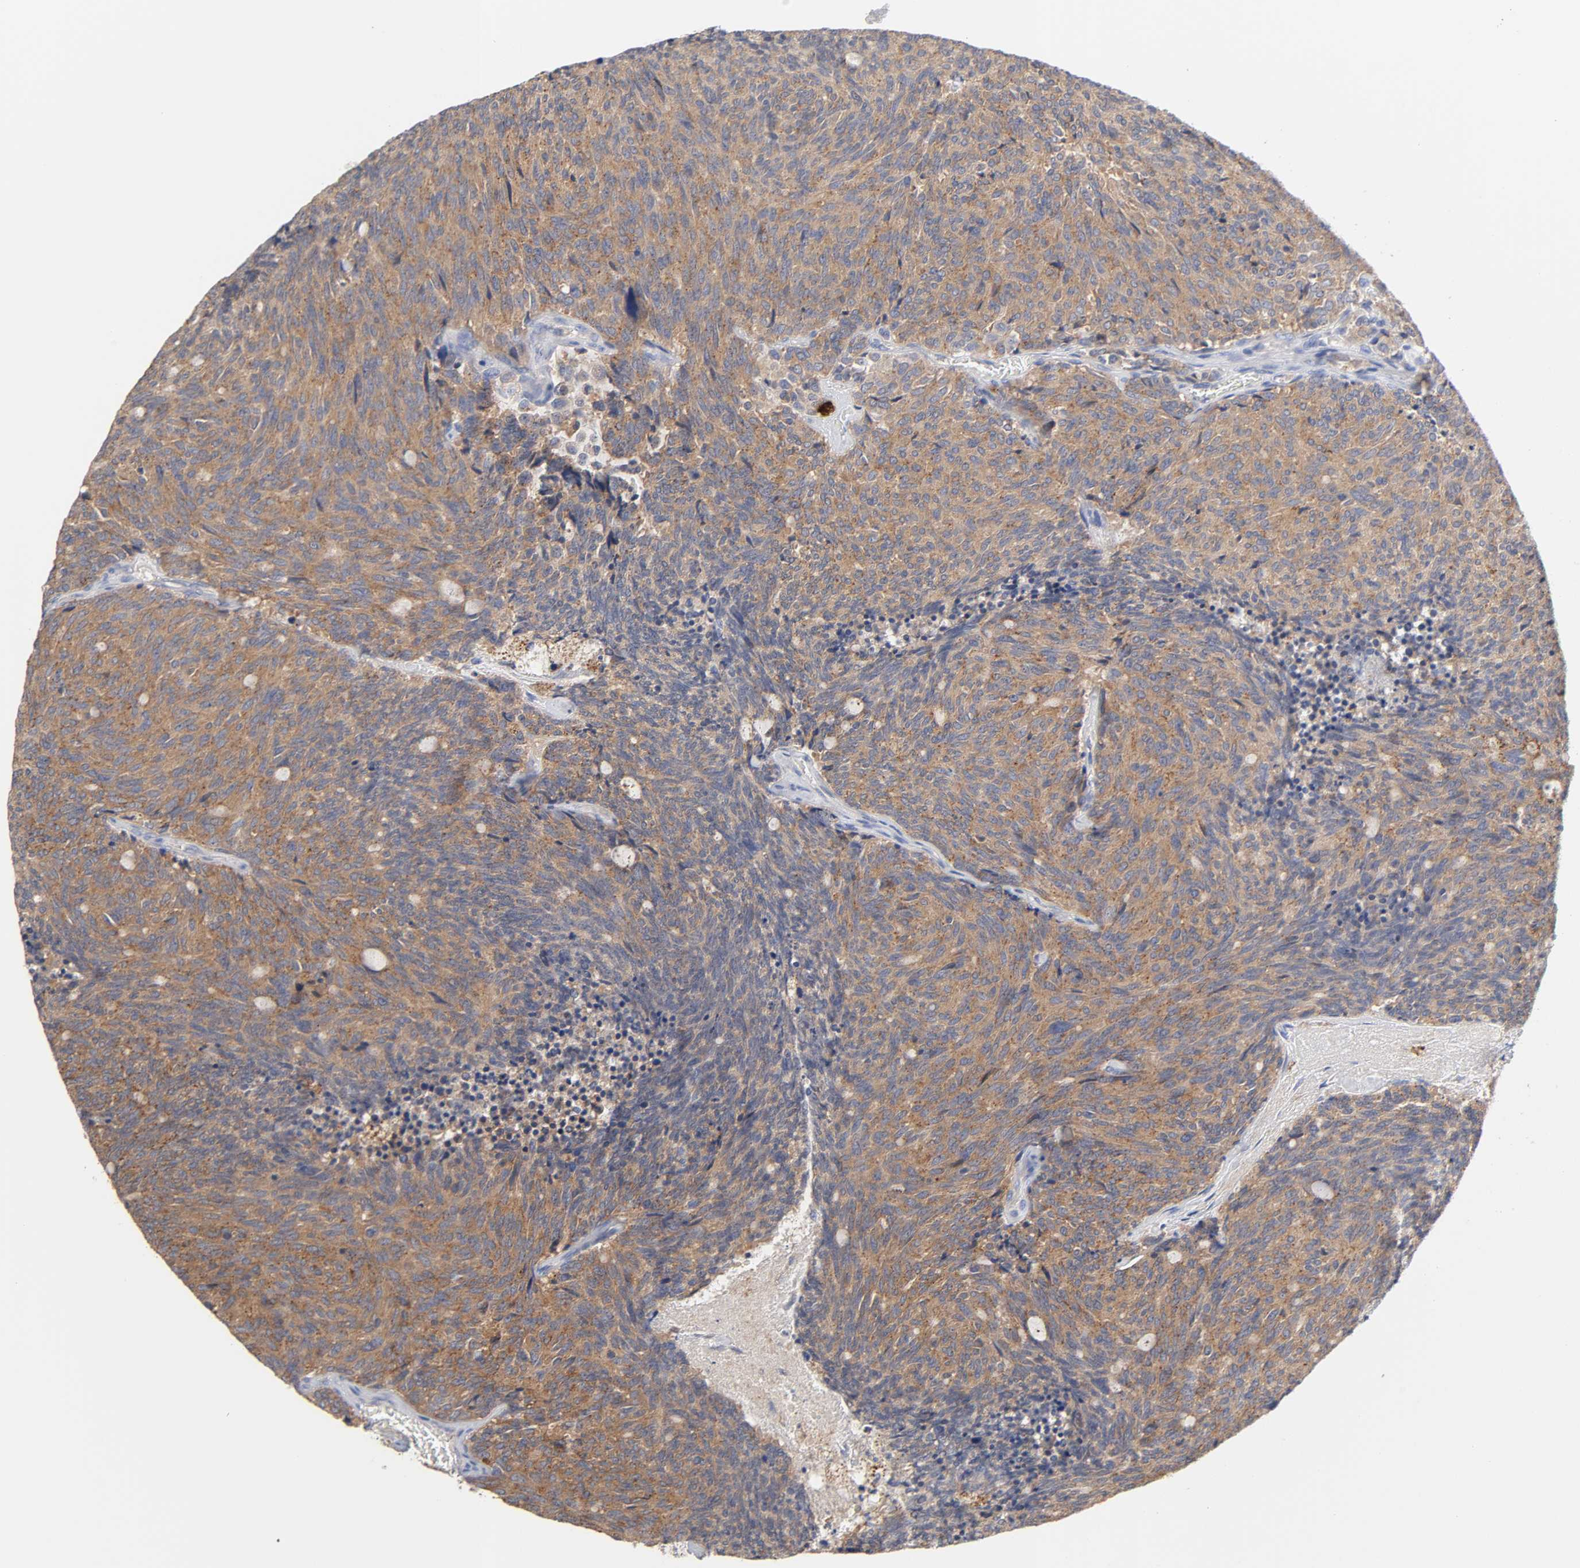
{"staining": {"intensity": "moderate", "quantity": ">75%", "location": "cytoplasmic/membranous"}, "tissue": "carcinoid", "cell_type": "Tumor cells", "image_type": "cancer", "snomed": [{"axis": "morphology", "description": "Carcinoid, malignant, NOS"}, {"axis": "topography", "description": "Pancreas"}], "caption": "The photomicrograph demonstrates a brown stain indicating the presence of a protein in the cytoplasmic/membranous of tumor cells in carcinoid. The protein is shown in brown color, while the nuclei are stained blue.", "gene": "C17orf75", "patient": {"sex": "female", "age": 54}}